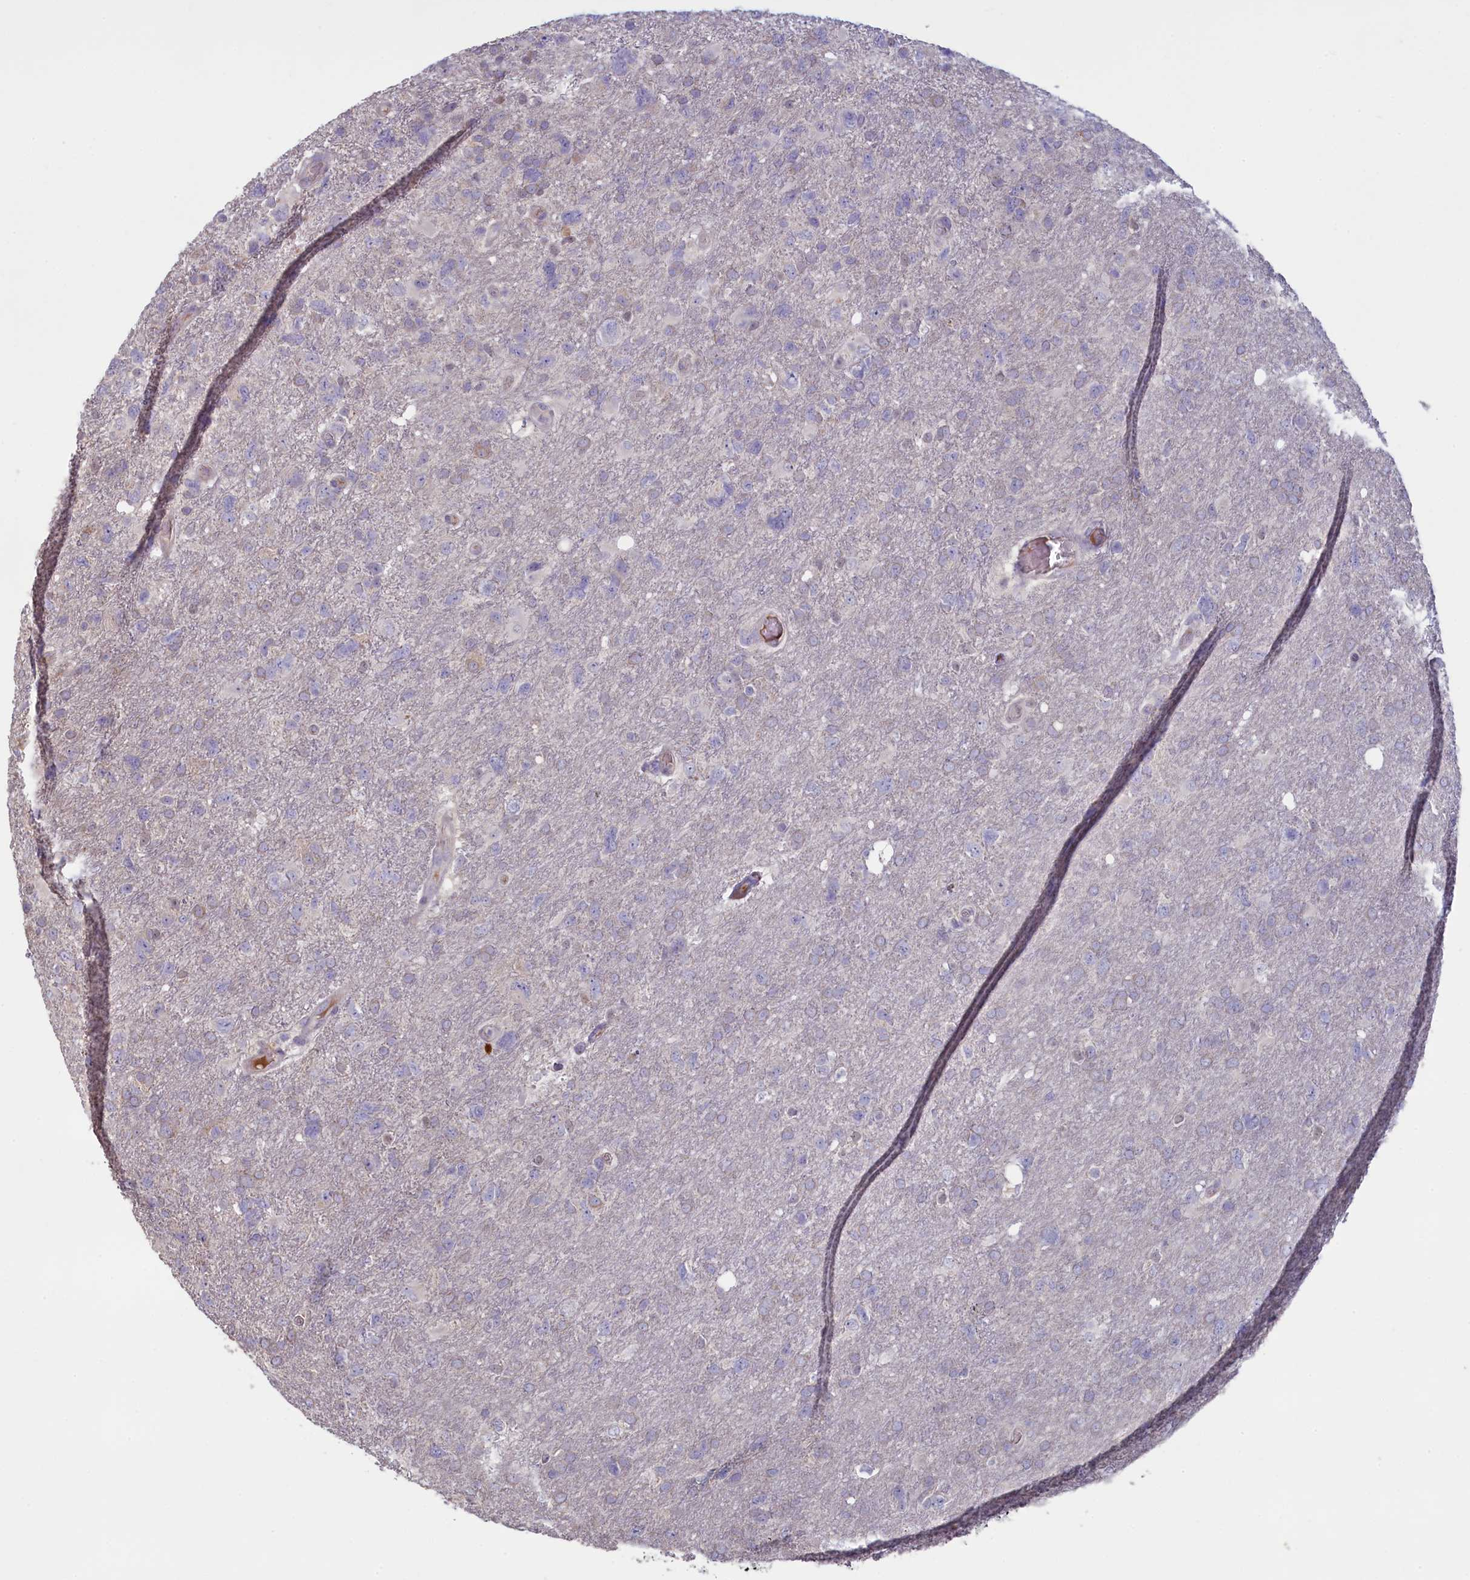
{"staining": {"intensity": "negative", "quantity": "none", "location": "none"}, "tissue": "glioma", "cell_type": "Tumor cells", "image_type": "cancer", "snomed": [{"axis": "morphology", "description": "Glioma, malignant, High grade"}, {"axis": "topography", "description": "Brain"}], "caption": "There is no significant positivity in tumor cells of malignant high-grade glioma.", "gene": "ATF7IP2", "patient": {"sex": "male", "age": 61}}